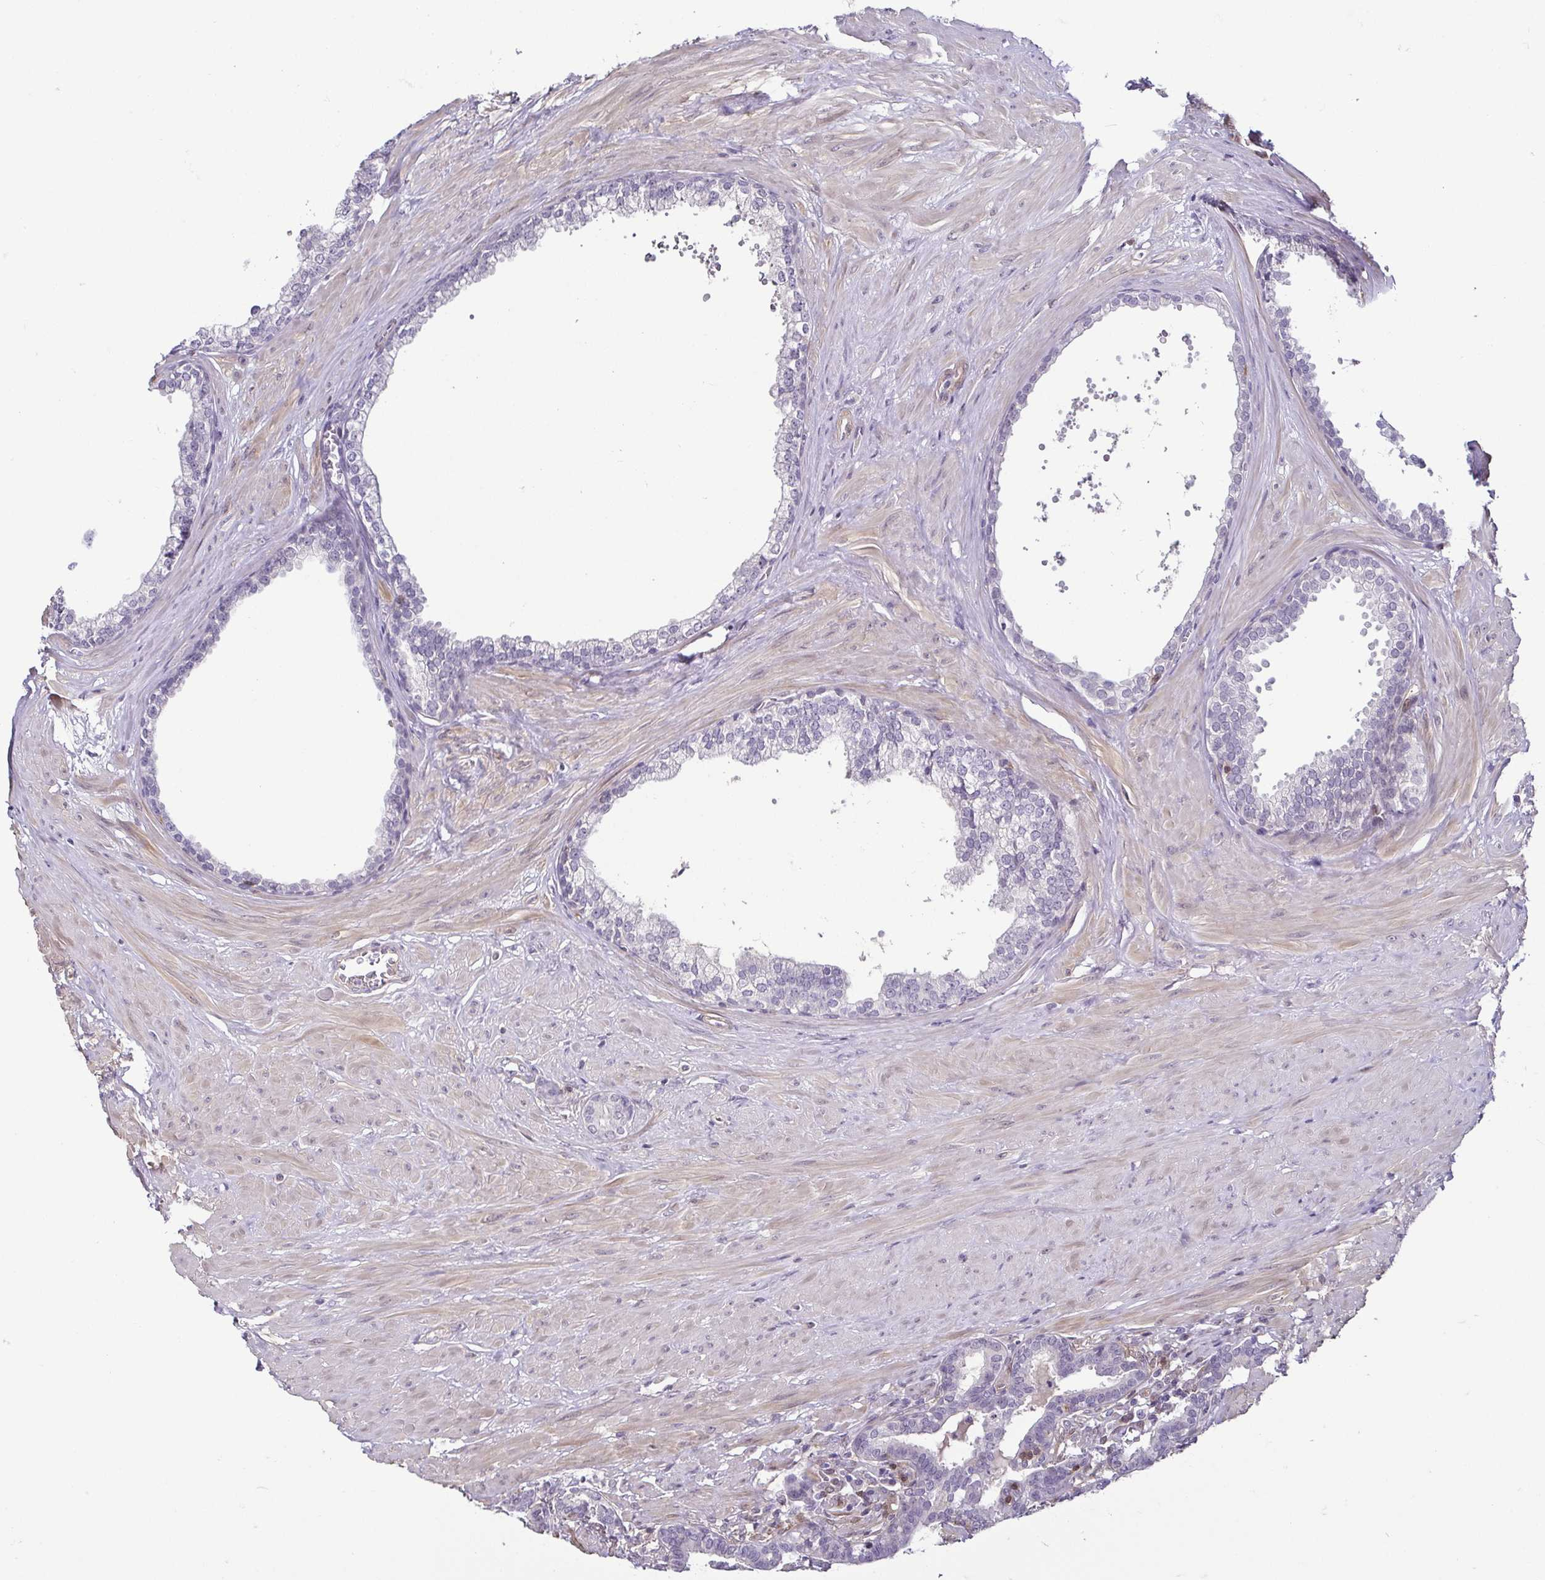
{"staining": {"intensity": "negative", "quantity": "none", "location": "none"}, "tissue": "prostate", "cell_type": "Glandular cells", "image_type": "normal", "snomed": [{"axis": "morphology", "description": "Normal tissue, NOS"}, {"axis": "topography", "description": "Prostate"}, {"axis": "topography", "description": "Peripheral nerve tissue"}], "caption": "Immunohistochemistry (IHC) image of normal prostate: prostate stained with DAB exhibits no significant protein staining in glandular cells.", "gene": "HOPX", "patient": {"sex": "male", "age": 55}}